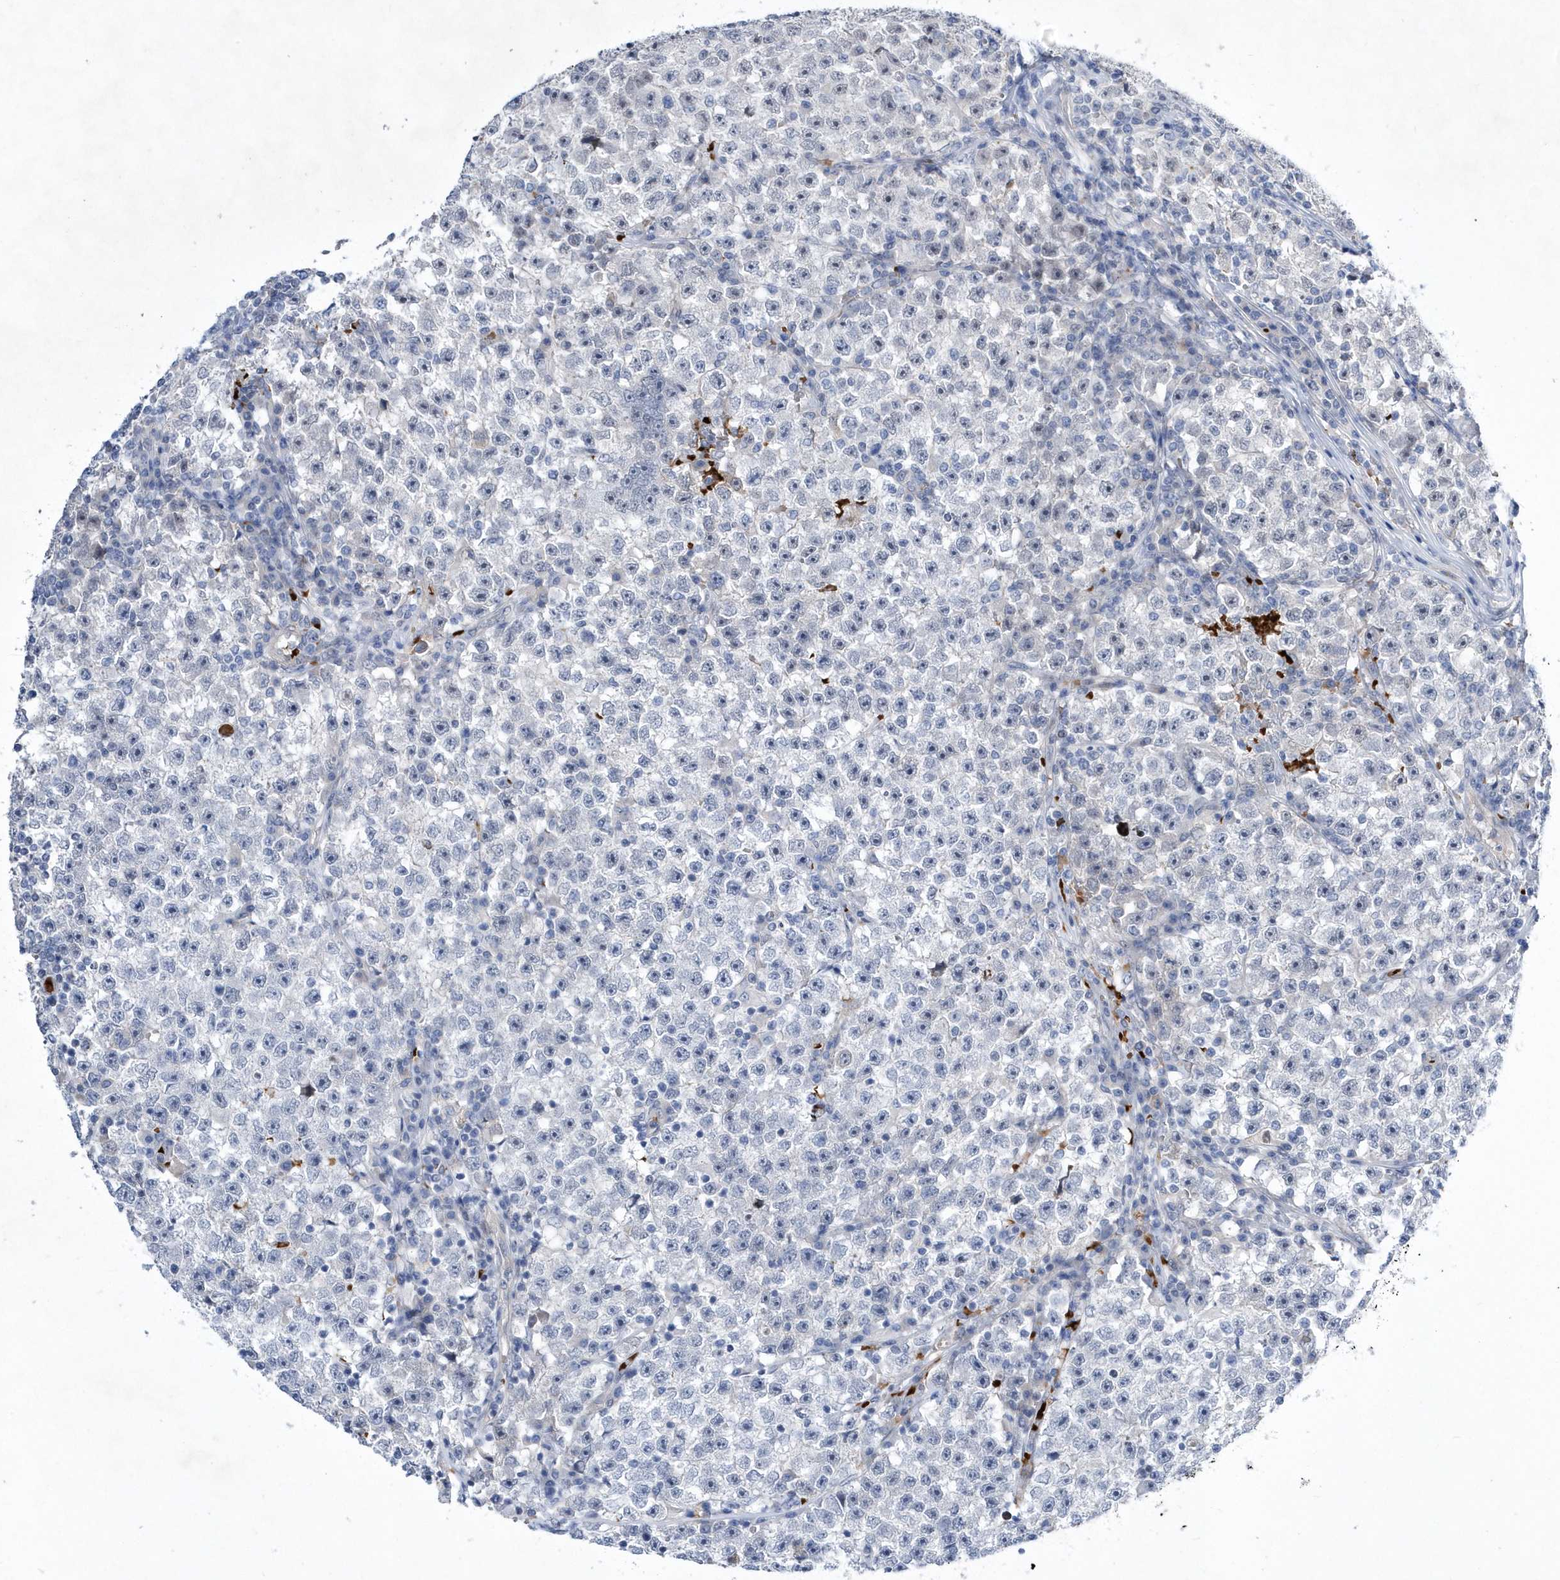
{"staining": {"intensity": "negative", "quantity": "none", "location": "none"}, "tissue": "testis cancer", "cell_type": "Tumor cells", "image_type": "cancer", "snomed": [{"axis": "morphology", "description": "Seminoma, NOS"}, {"axis": "topography", "description": "Testis"}], "caption": "IHC image of testis cancer stained for a protein (brown), which shows no expression in tumor cells. (Stains: DAB immunohistochemistry with hematoxylin counter stain, Microscopy: brightfield microscopy at high magnification).", "gene": "ZNF875", "patient": {"sex": "male", "age": 22}}